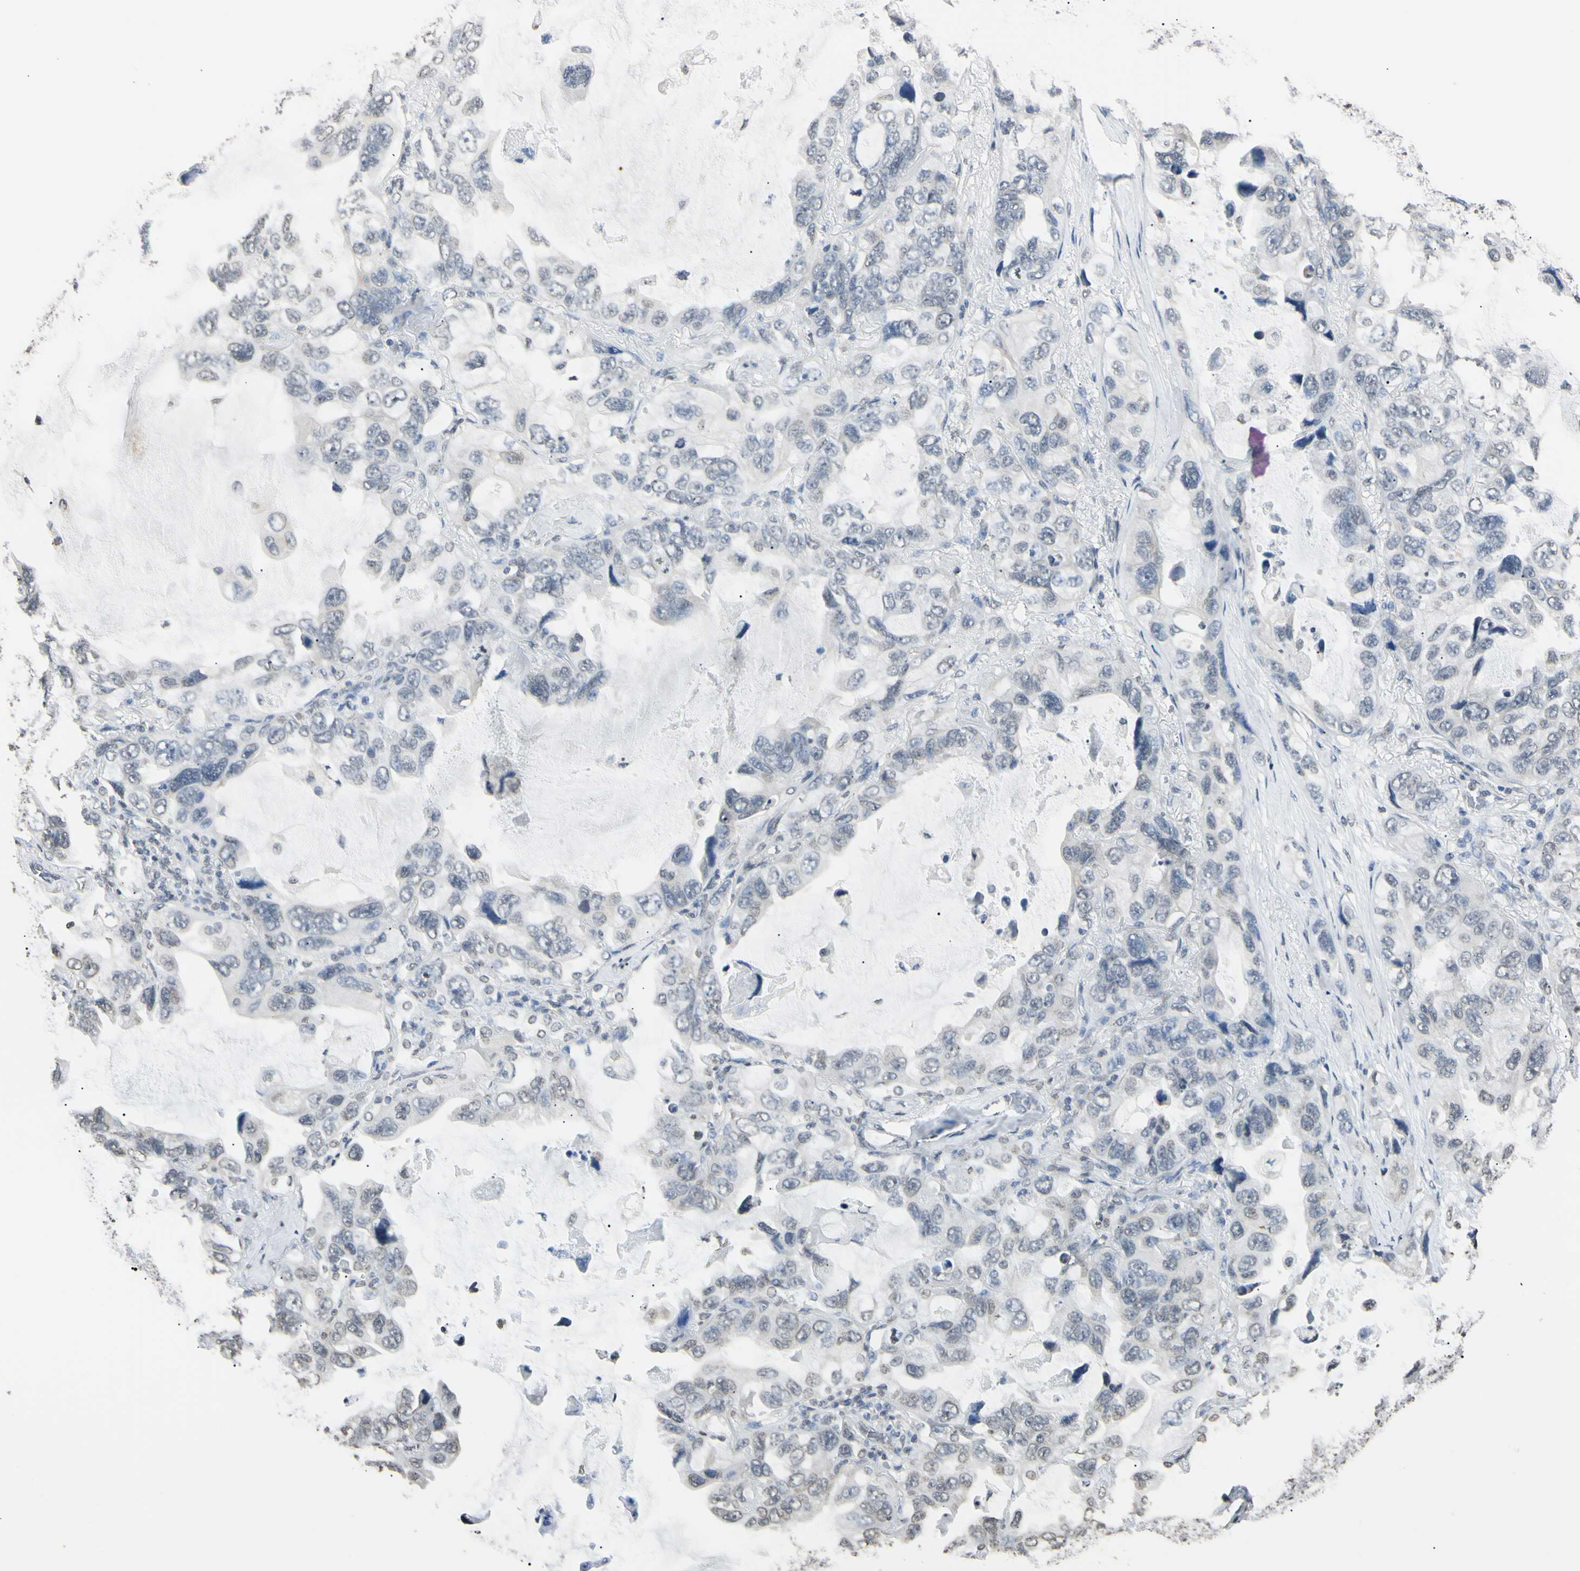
{"staining": {"intensity": "weak", "quantity": "<25%", "location": "nuclear"}, "tissue": "lung cancer", "cell_type": "Tumor cells", "image_type": "cancer", "snomed": [{"axis": "morphology", "description": "Squamous cell carcinoma, NOS"}, {"axis": "topography", "description": "Lung"}], "caption": "IHC photomicrograph of neoplastic tissue: lung cancer (squamous cell carcinoma) stained with DAB displays no significant protein expression in tumor cells.", "gene": "CDC45", "patient": {"sex": "female", "age": 73}}